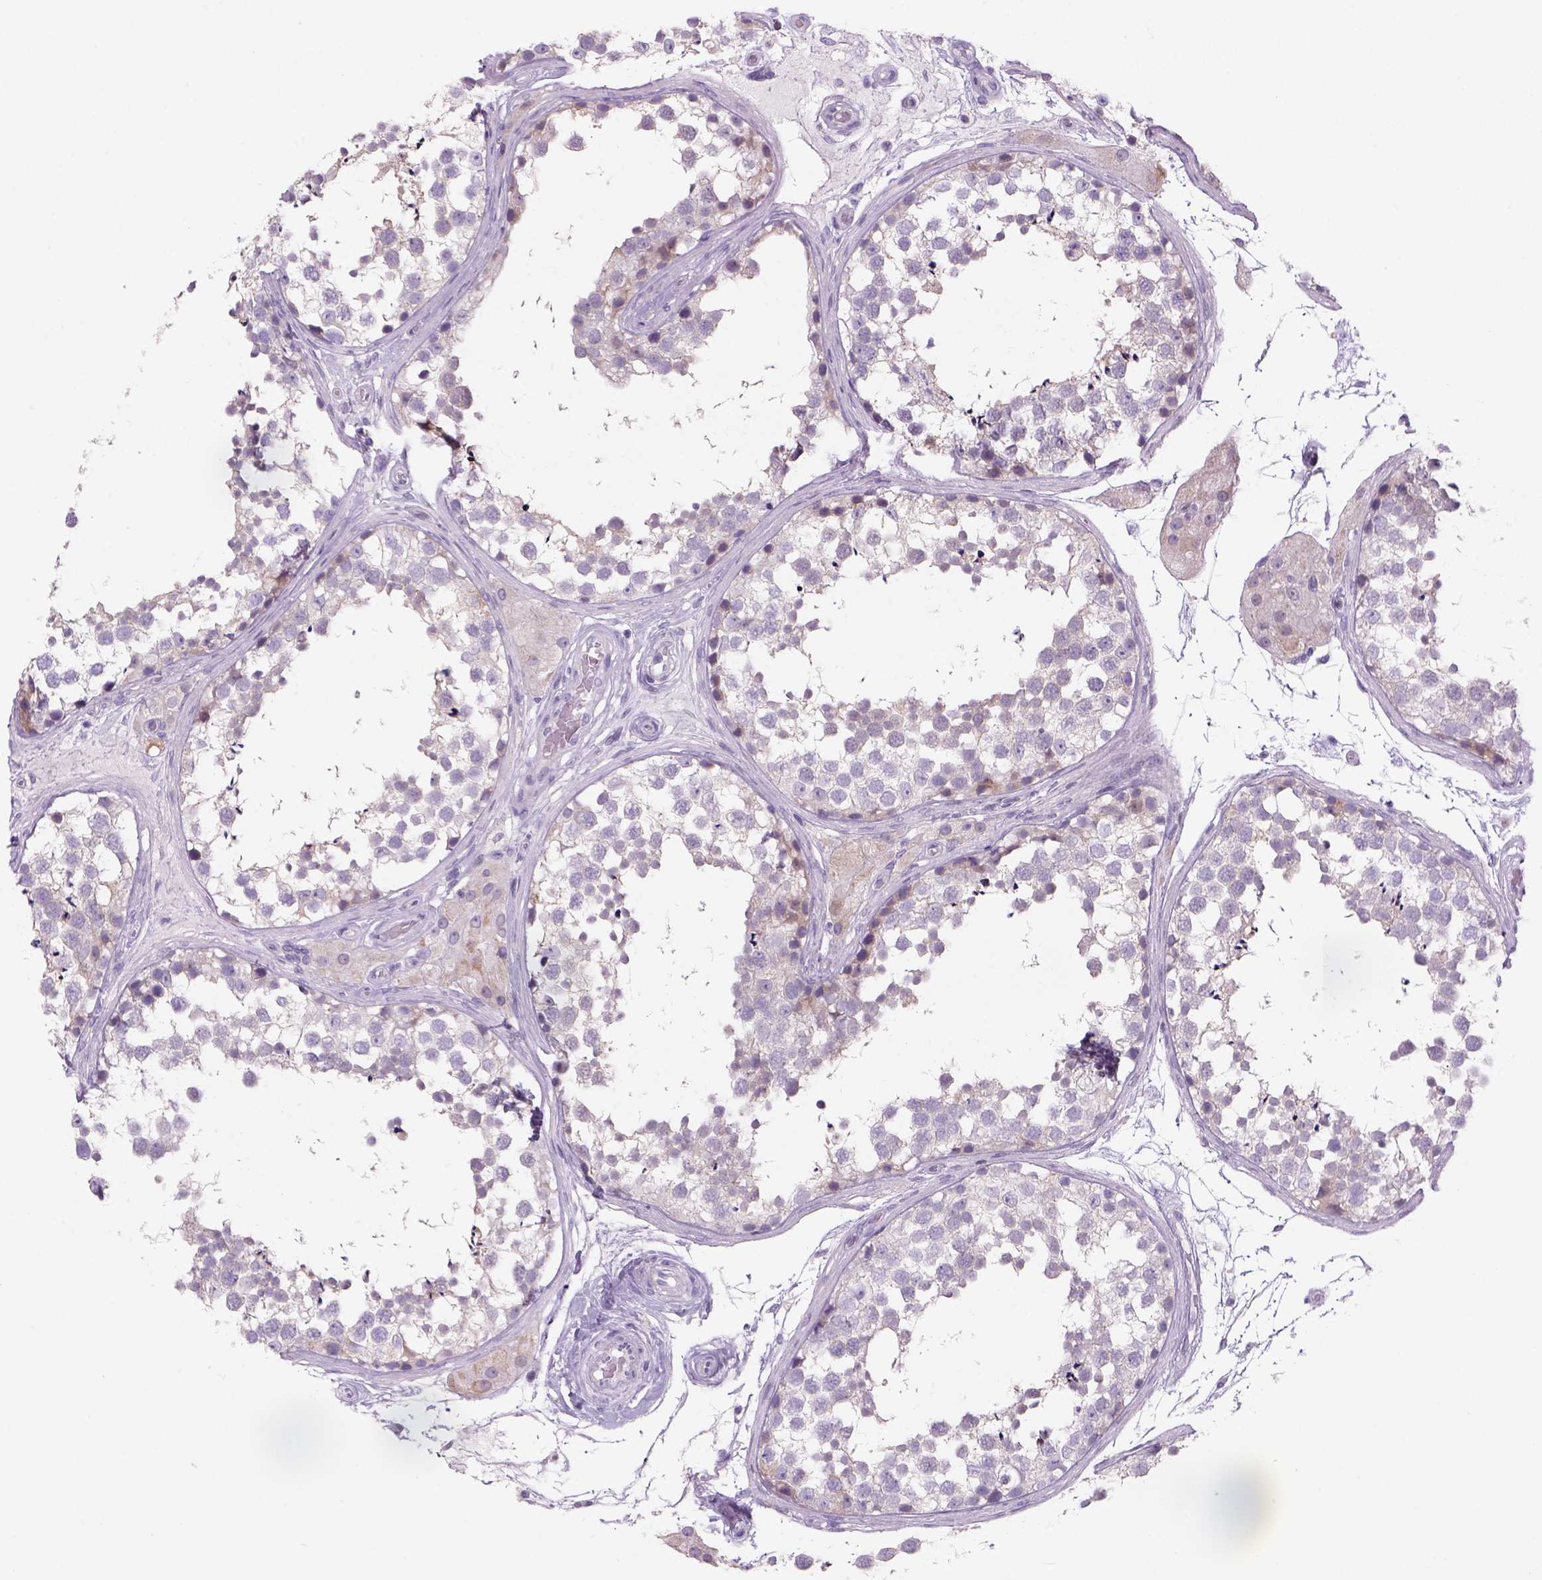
{"staining": {"intensity": "negative", "quantity": "none", "location": "none"}, "tissue": "testis", "cell_type": "Cells in seminiferous ducts", "image_type": "normal", "snomed": [{"axis": "morphology", "description": "Normal tissue, NOS"}, {"axis": "morphology", "description": "Seminoma, NOS"}, {"axis": "topography", "description": "Testis"}], "caption": "High power microscopy image of an IHC image of unremarkable testis, revealing no significant staining in cells in seminiferous ducts. (Stains: DAB immunohistochemistry with hematoxylin counter stain, Microscopy: brightfield microscopy at high magnification).", "gene": "ADGRV1", "patient": {"sex": "male", "age": 65}}